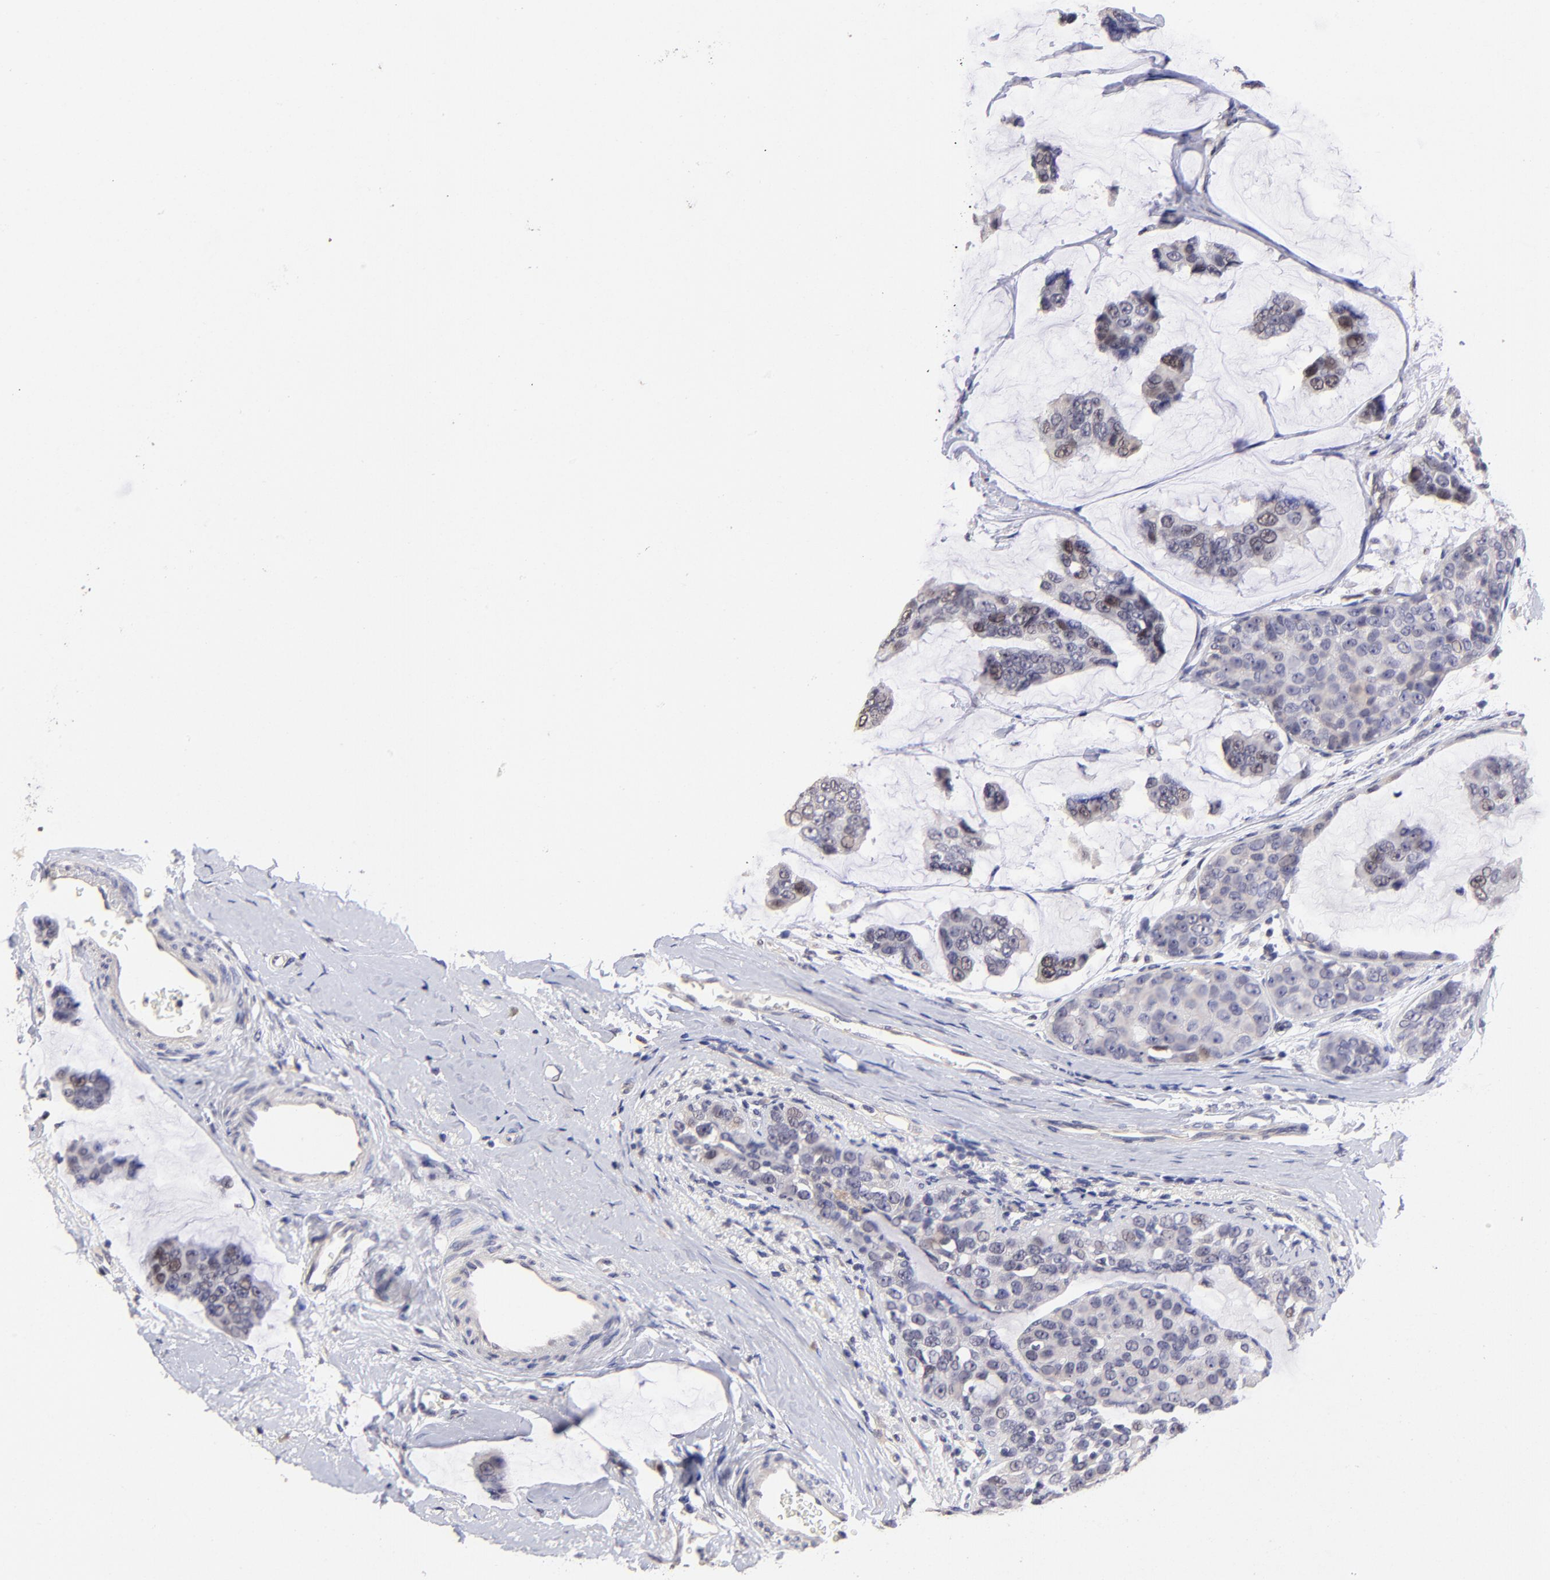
{"staining": {"intensity": "moderate", "quantity": "<25%", "location": "nuclear"}, "tissue": "breast cancer", "cell_type": "Tumor cells", "image_type": "cancer", "snomed": [{"axis": "morphology", "description": "Normal tissue, NOS"}, {"axis": "morphology", "description": "Duct carcinoma"}, {"axis": "topography", "description": "Breast"}], "caption": "High-magnification brightfield microscopy of infiltrating ductal carcinoma (breast) stained with DAB (3,3'-diaminobenzidine) (brown) and counterstained with hematoxylin (blue). tumor cells exhibit moderate nuclear staining is seen in about<25% of cells.", "gene": "DNMT1", "patient": {"sex": "female", "age": 50}}